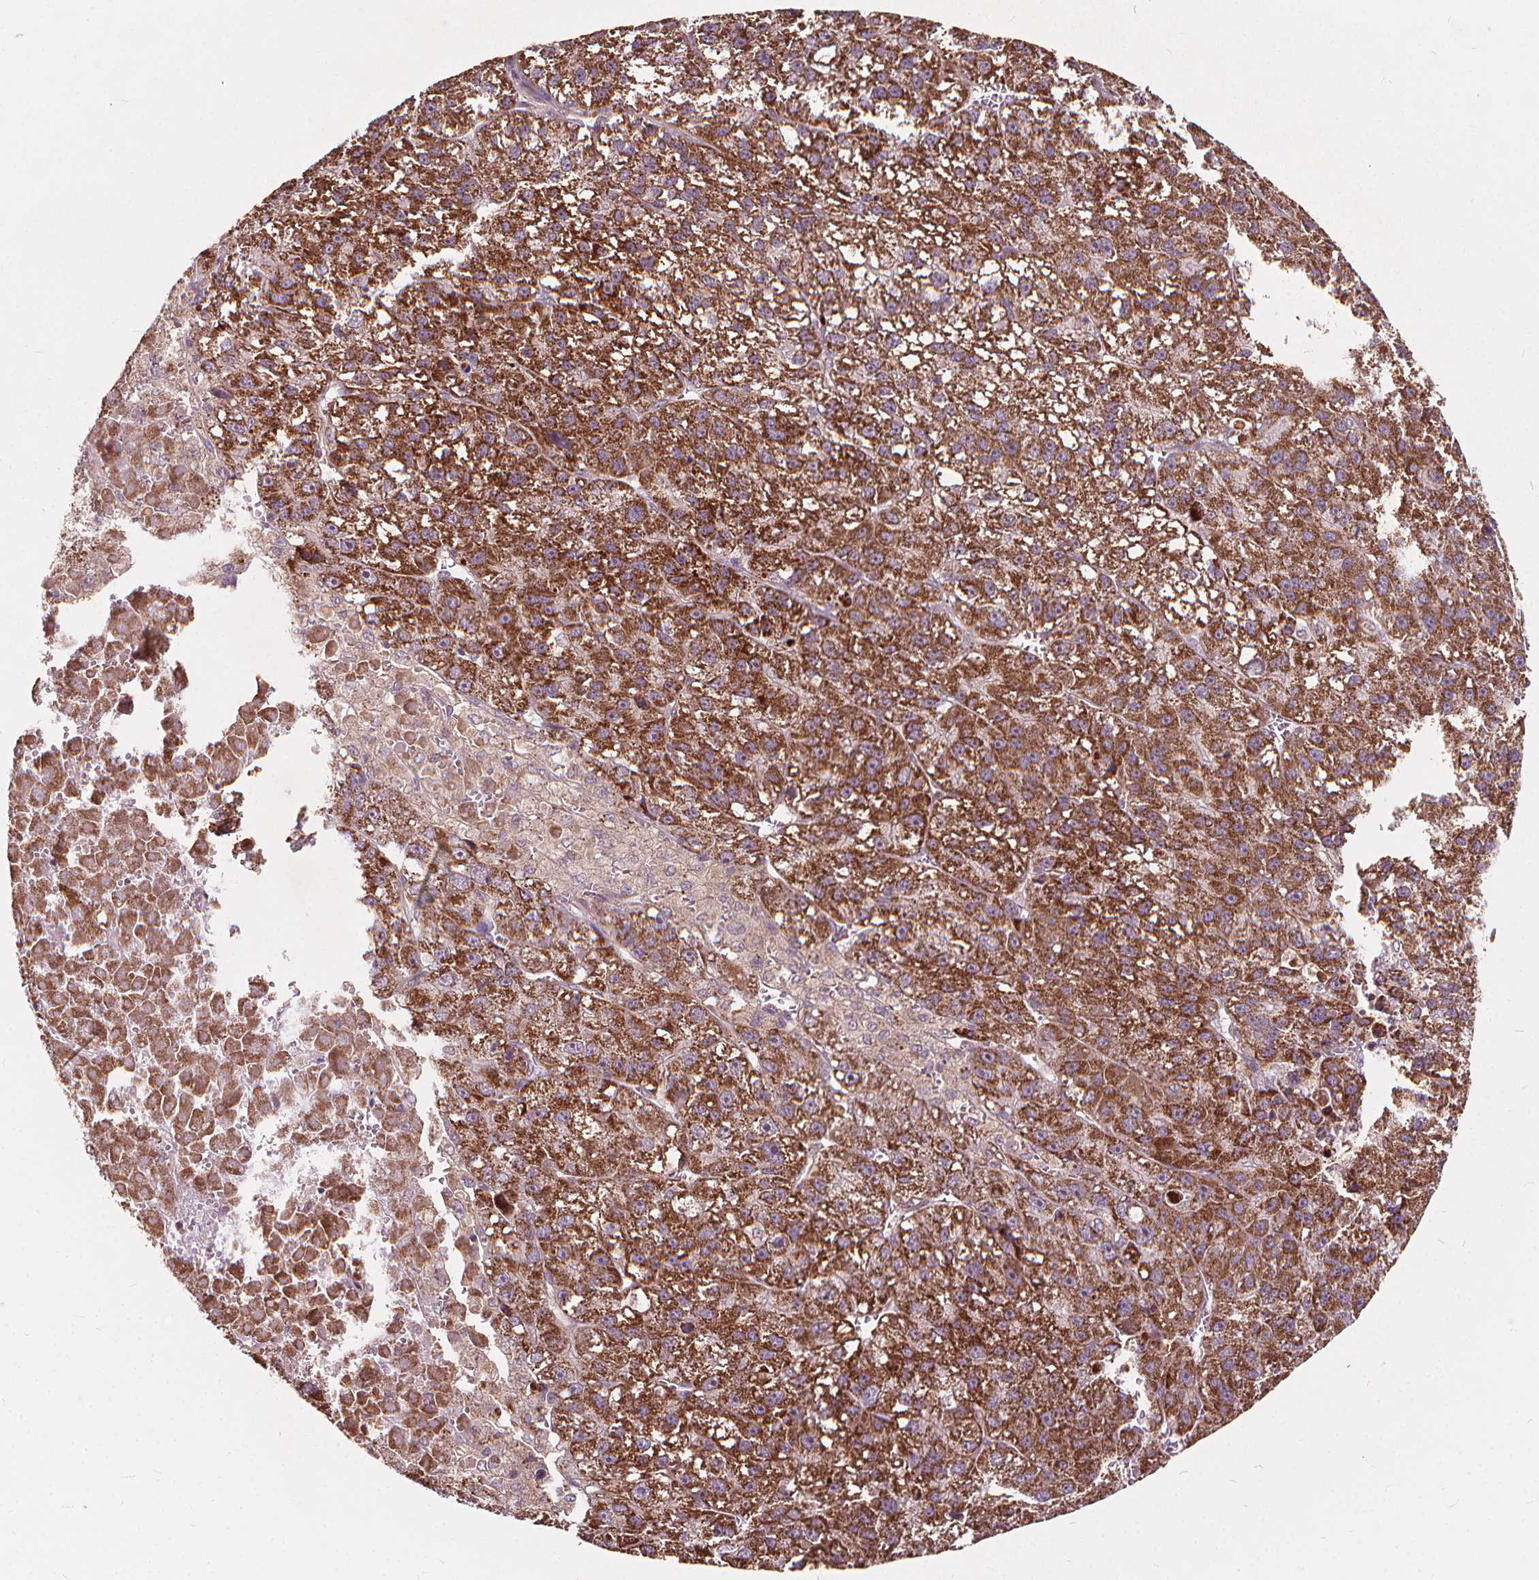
{"staining": {"intensity": "strong", "quantity": ">75%", "location": "cytoplasmic/membranous"}, "tissue": "liver cancer", "cell_type": "Tumor cells", "image_type": "cancer", "snomed": [{"axis": "morphology", "description": "Carcinoma, Hepatocellular, NOS"}, {"axis": "topography", "description": "Liver"}], "caption": "DAB immunohistochemical staining of human liver cancer (hepatocellular carcinoma) reveals strong cytoplasmic/membranous protein positivity in about >75% of tumor cells.", "gene": "ORAI2", "patient": {"sex": "female", "age": 70}}